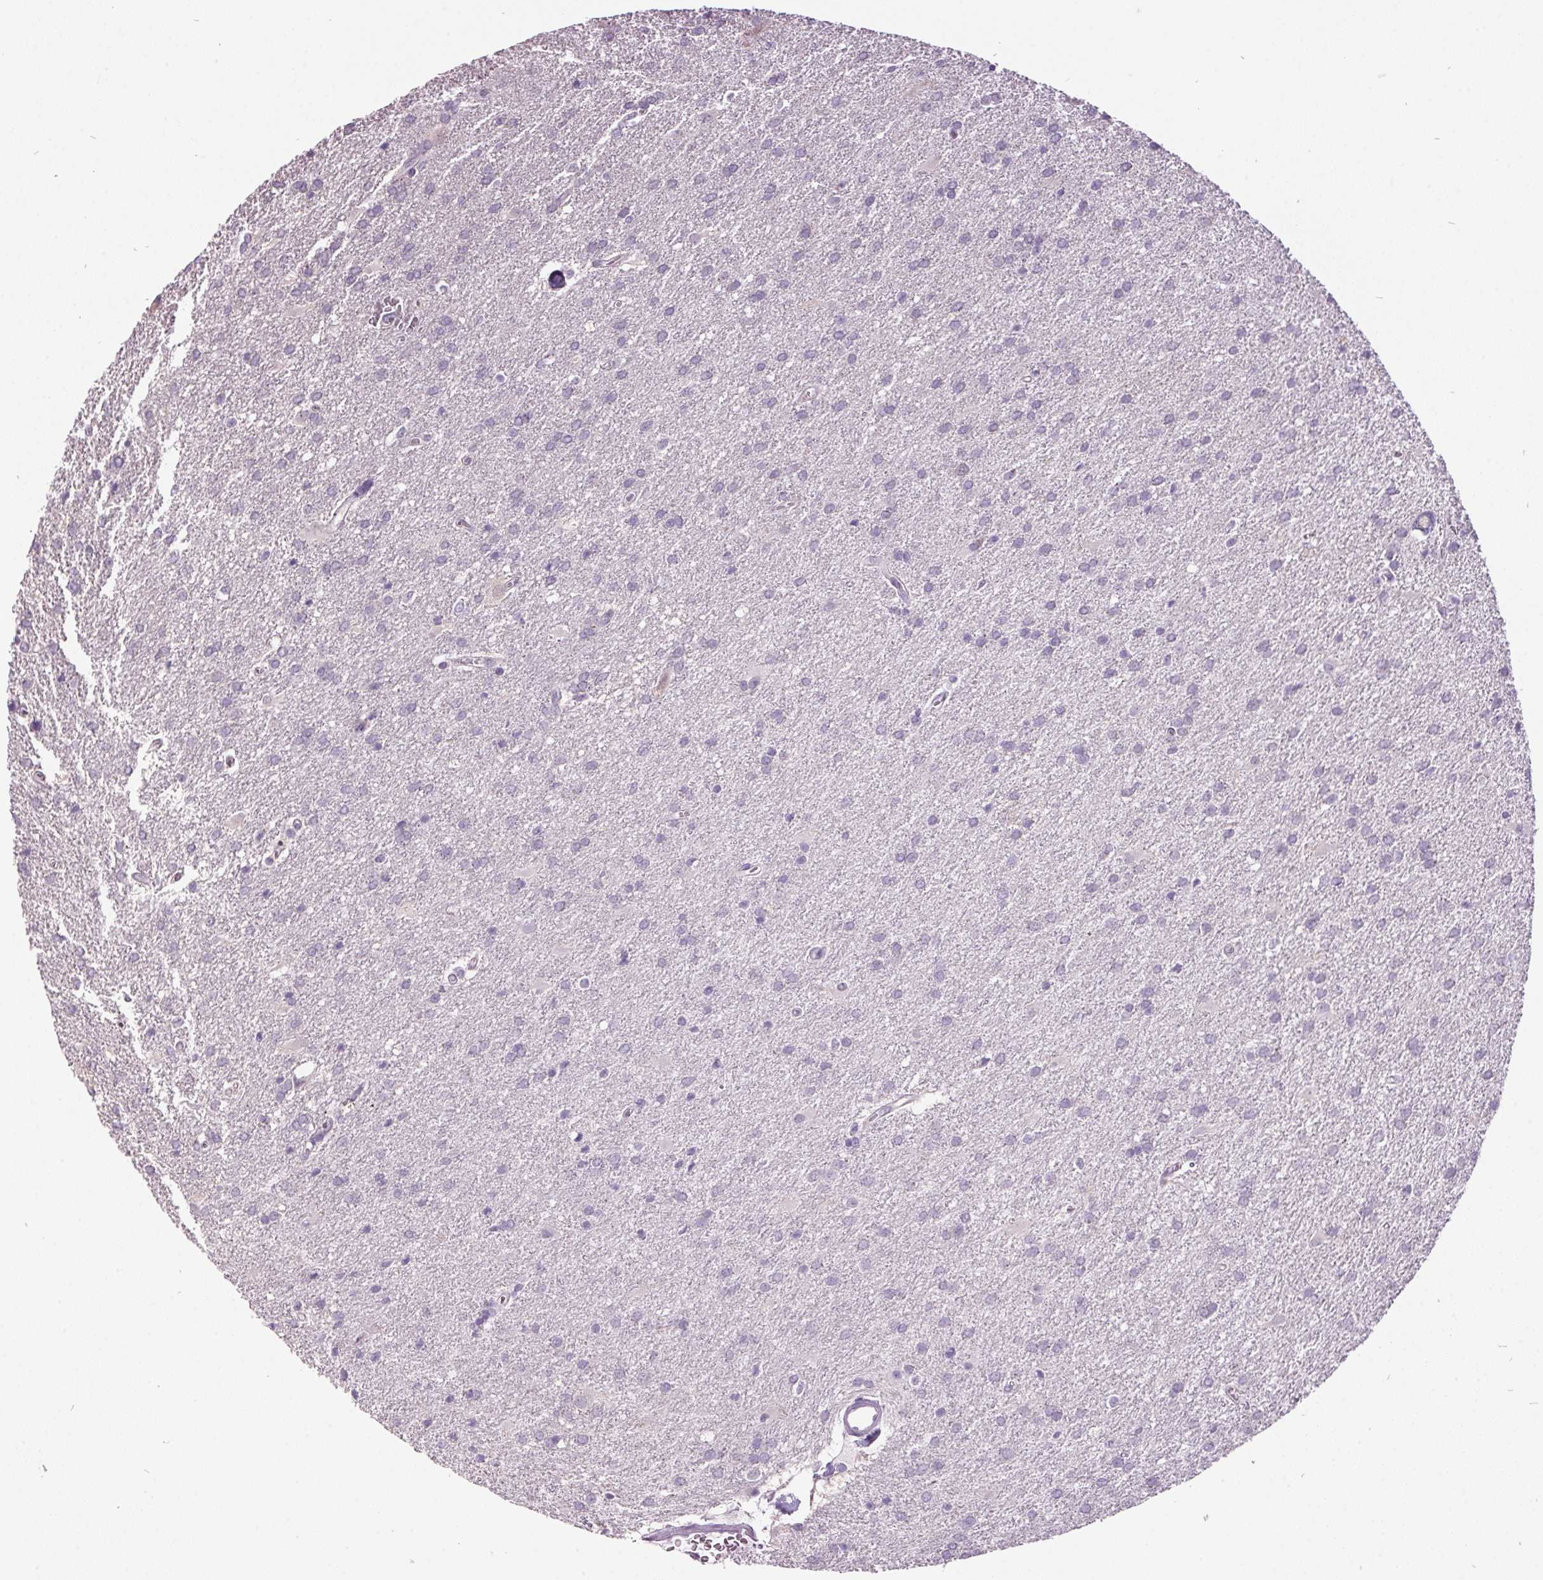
{"staining": {"intensity": "negative", "quantity": "none", "location": "none"}, "tissue": "glioma", "cell_type": "Tumor cells", "image_type": "cancer", "snomed": [{"axis": "morphology", "description": "Glioma, malignant, Low grade"}, {"axis": "topography", "description": "Brain"}], "caption": "A high-resolution image shows immunohistochemistry (IHC) staining of malignant low-grade glioma, which exhibits no significant positivity in tumor cells.", "gene": "ODAD2", "patient": {"sex": "male", "age": 66}}